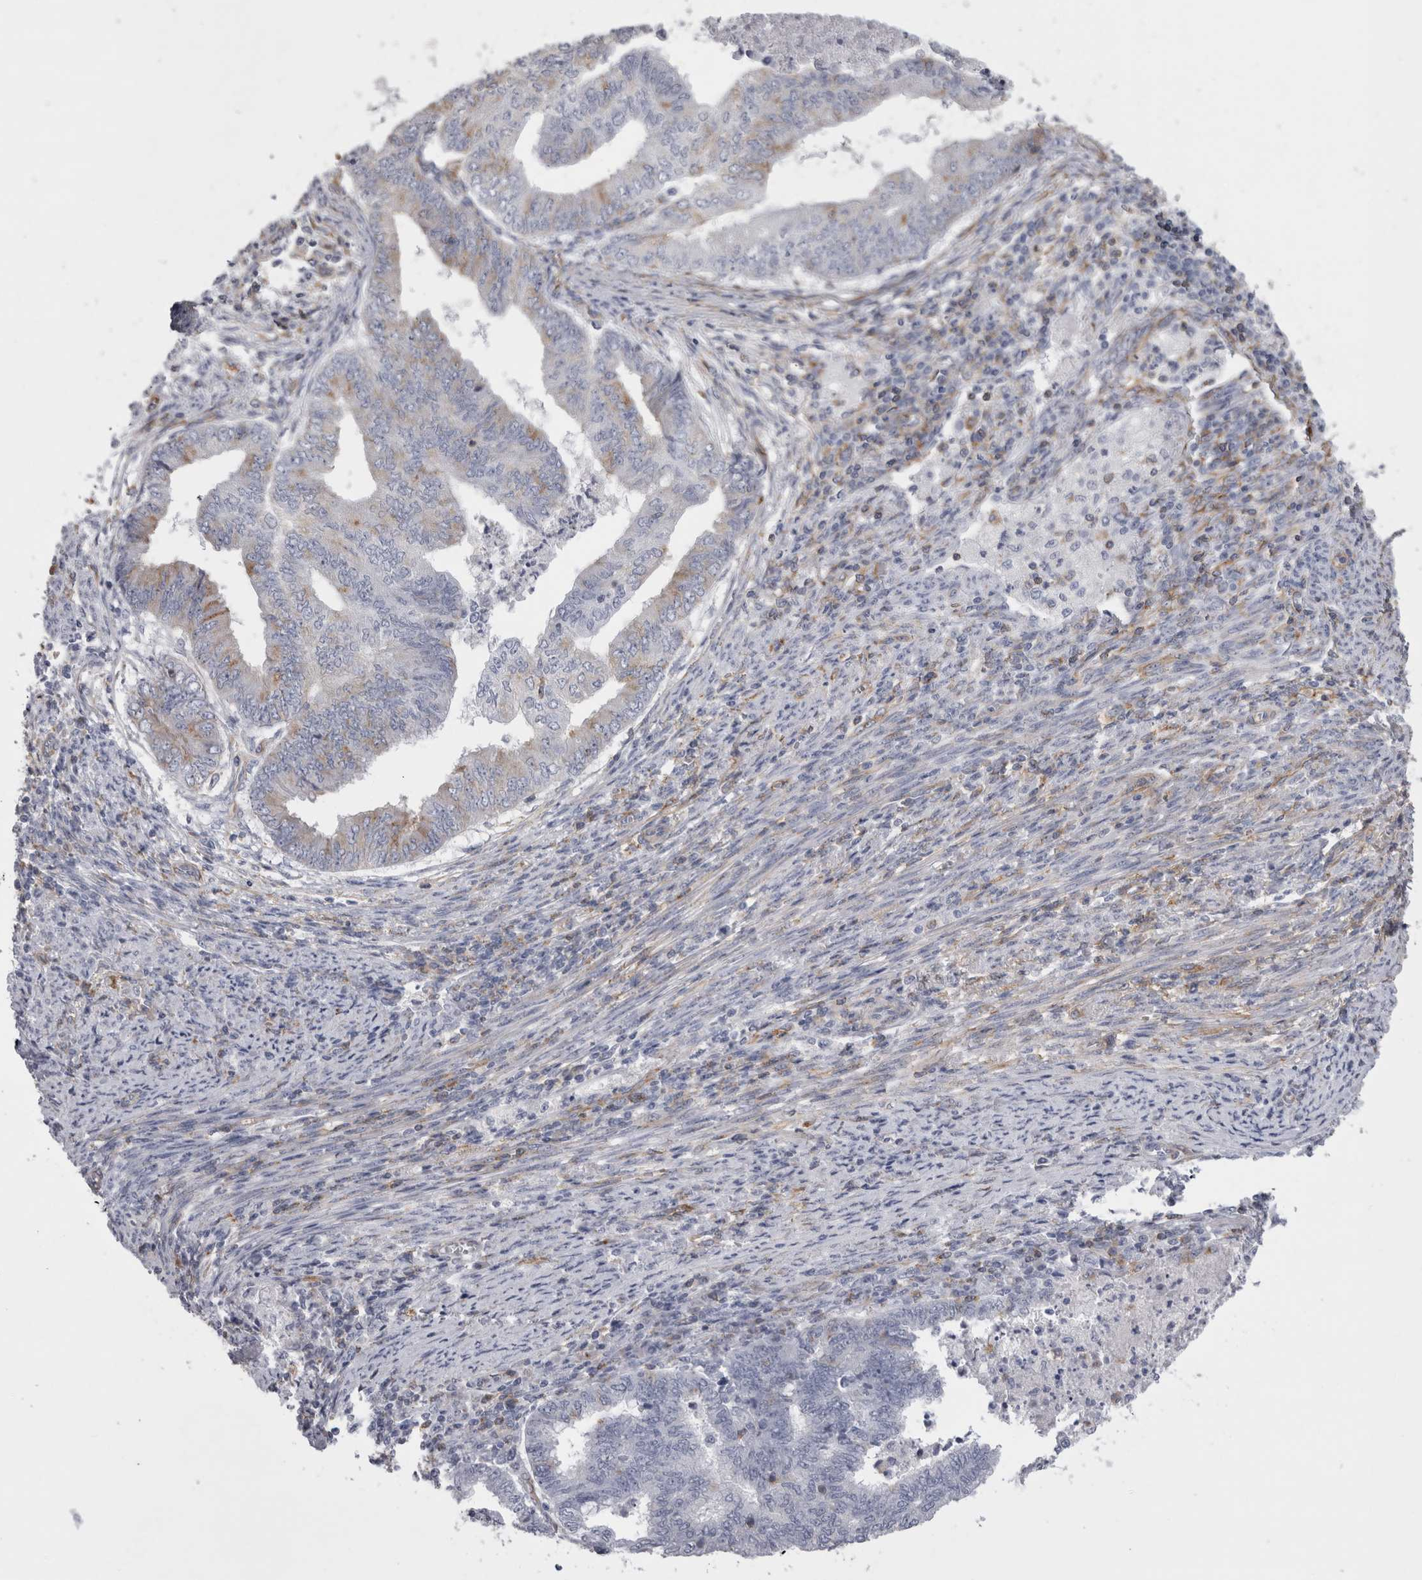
{"staining": {"intensity": "weak", "quantity": "<25%", "location": "cytoplasmic/membranous"}, "tissue": "endometrial cancer", "cell_type": "Tumor cells", "image_type": "cancer", "snomed": [{"axis": "morphology", "description": "Polyp, NOS"}, {"axis": "morphology", "description": "Adenocarcinoma, NOS"}, {"axis": "morphology", "description": "Adenoma, NOS"}, {"axis": "topography", "description": "Endometrium"}], "caption": "This is an IHC micrograph of endometrial polyp. There is no positivity in tumor cells.", "gene": "ATXN3", "patient": {"sex": "female", "age": 79}}